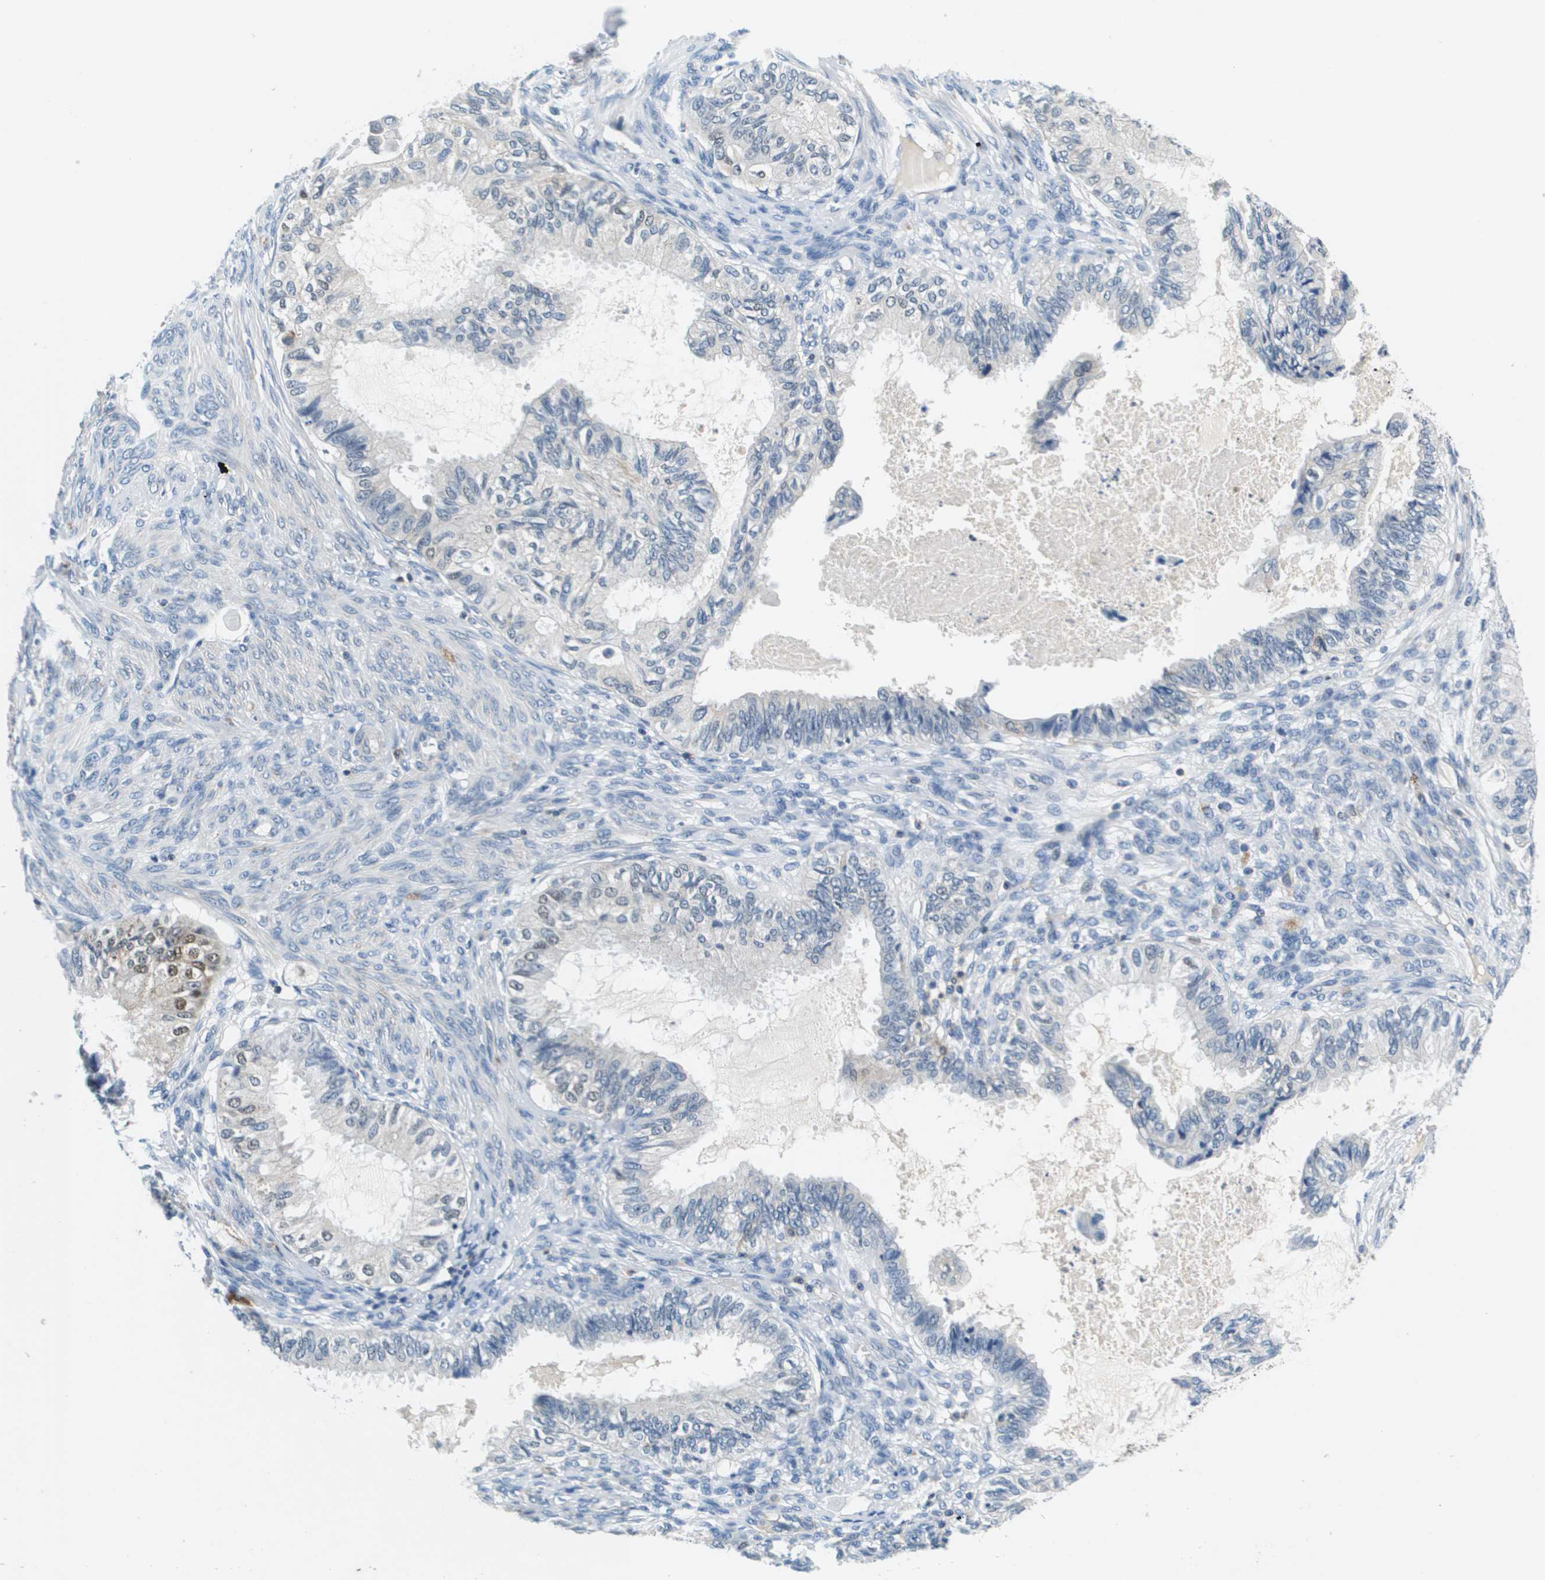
{"staining": {"intensity": "weak", "quantity": "<25%", "location": "nuclear"}, "tissue": "cervical cancer", "cell_type": "Tumor cells", "image_type": "cancer", "snomed": [{"axis": "morphology", "description": "Normal tissue, NOS"}, {"axis": "morphology", "description": "Adenocarcinoma, NOS"}, {"axis": "topography", "description": "Cervix"}, {"axis": "topography", "description": "Endometrium"}], "caption": "Immunohistochemical staining of human adenocarcinoma (cervical) exhibits no significant positivity in tumor cells.", "gene": "KCNQ5", "patient": {"sex": "female", "age": 86}}